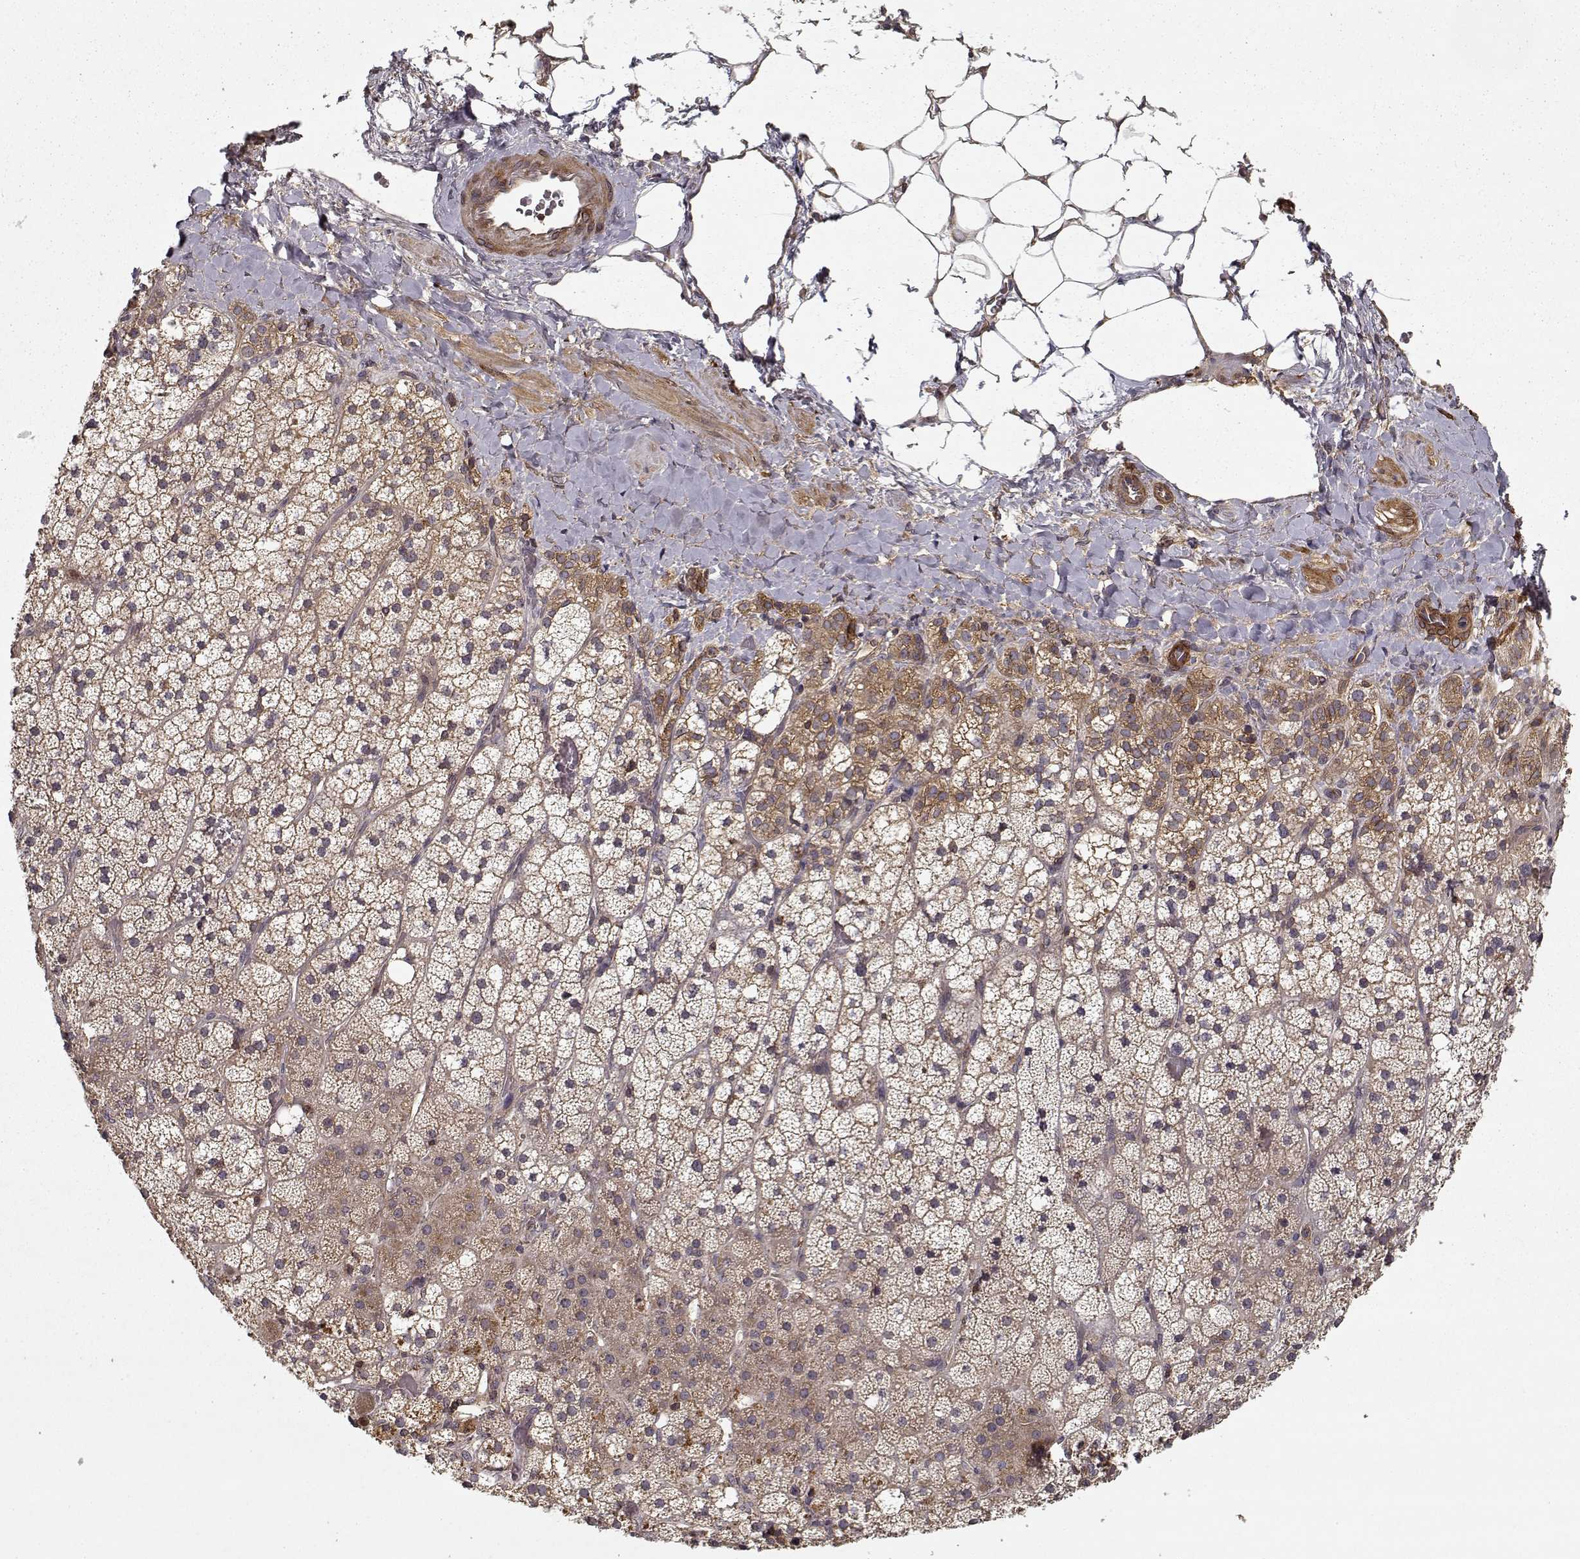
{"staining": {"intensity": "weak", "quantity": ">75%", "location": "cytoplasmic/membranous"}, "tissue": "adrenal gland", "cell_type": "Glandular cells", "image_type": "normal", "snomed": [{"axis": "morphology", "description": "Normal tissue, NOS"}, {"axis": "topography", "description": "Adrenal gland"}], "caption": "The photomicrograph shows immunohistochemical staining of unremarkable adrenal gland. There is weak cytoplasmic/membranous expression is present in about >75% of glandular cells. (DAB (3,3'-diaminobenzidine) IHC with brightfield microscopy, high magnification).", "gene": "PPP1R12A", "patient": {"sex": "male", "age": 53}}